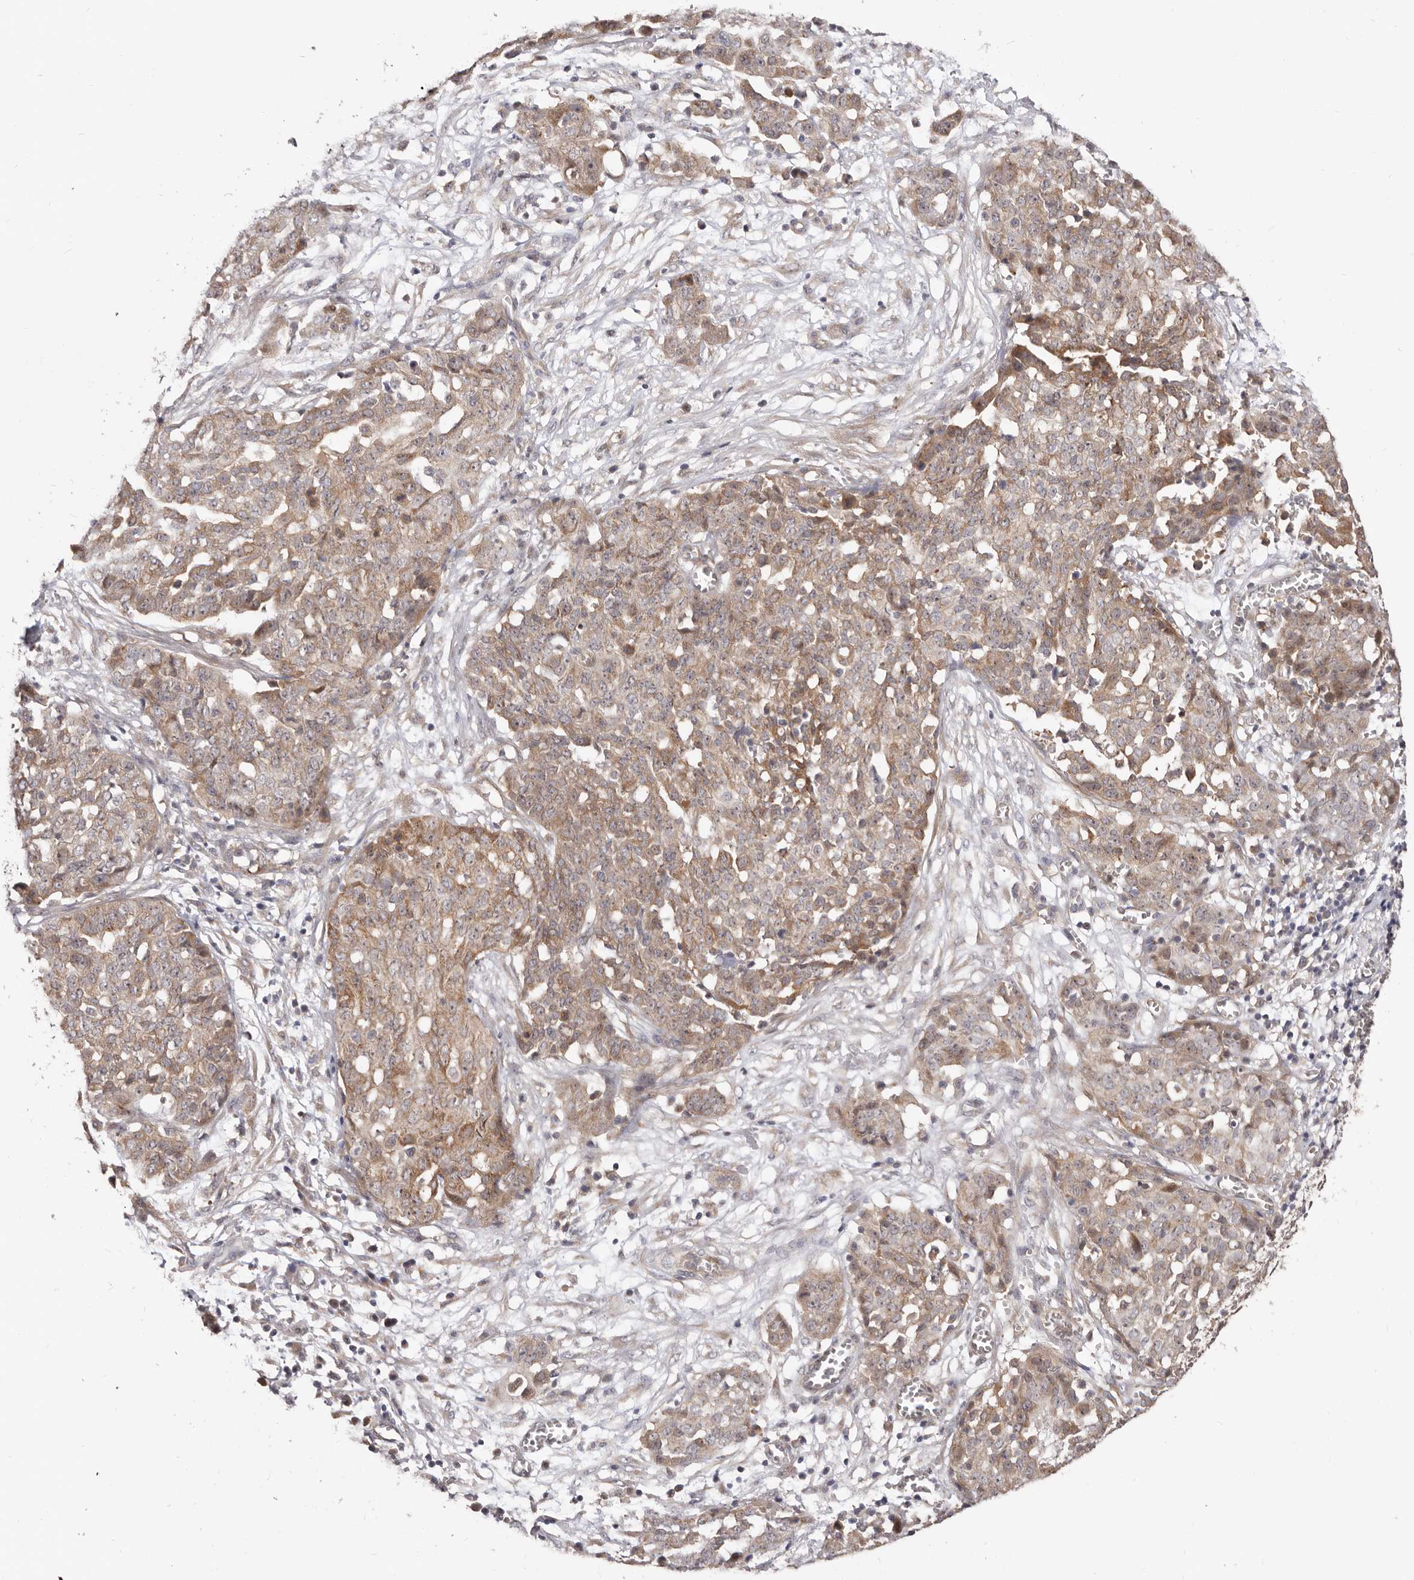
{"staining": {"intensity": "weak", "quantity": ">75%", "location": "cytoplasmic/membranous"}, "tissue": "ovarian cancer", "cell_type": "Tumor cells", "image_type": "cancer", "snomed": [{"axis": "morphology", "description": "Cystadenocarcinoma, serous, NOS"}, {"axis": "topography", "description": "Soft tissue"}, {"axis": "topography", "description": "Ovary"}], "caption": "Tumor cells exhibit low levels of weak cytoplasmic/membranous expression in about >75% of cells in human ovarian cancer. The staining was performed using DAB (3,3'-diaminobenzidine) to visualize the protein expression in brown, while the nuclei were stained in blue with hematoxylin (Magnification: 20x).", "gene": "GPATCH4", "patient": {"sex": "female", "age": 57}}